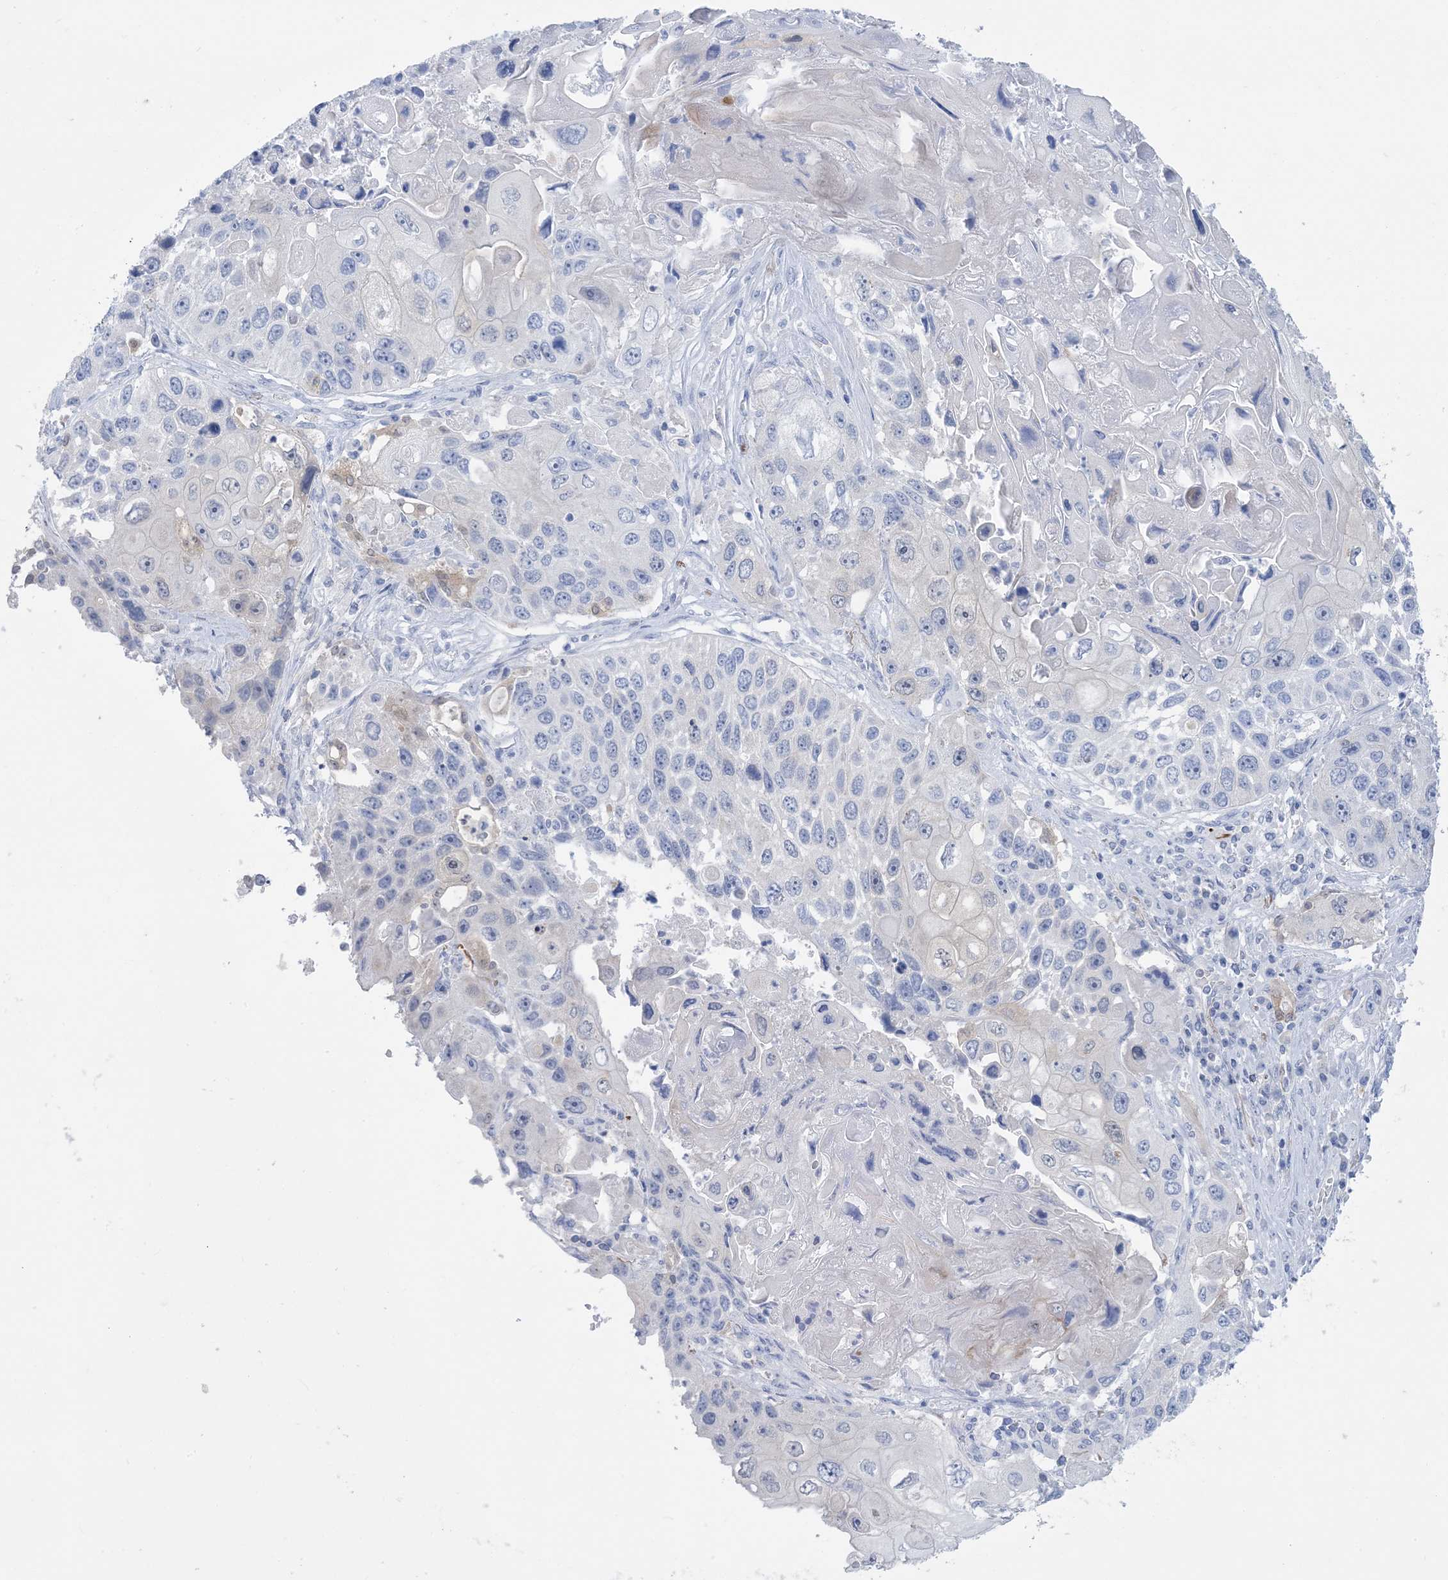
{"staining": {"intensity": "negative", "quantity": "none", "location": "none"}, "tissue": "lung cancer", "cell_type": "Tumor cells", "image_type": "cancer", "snomed": [{"axis": "morphology", "description": "Squamous cell carcinoma, NOS"}, {"axis": "topography", "description": "Lung"}], "caption": "Histopathology image shows no significant protein positivity in tumor cells of lung squamous cell carcinoma.", "gene": "SH3YL1", "patient": {"sex": "male", "age": 61}}